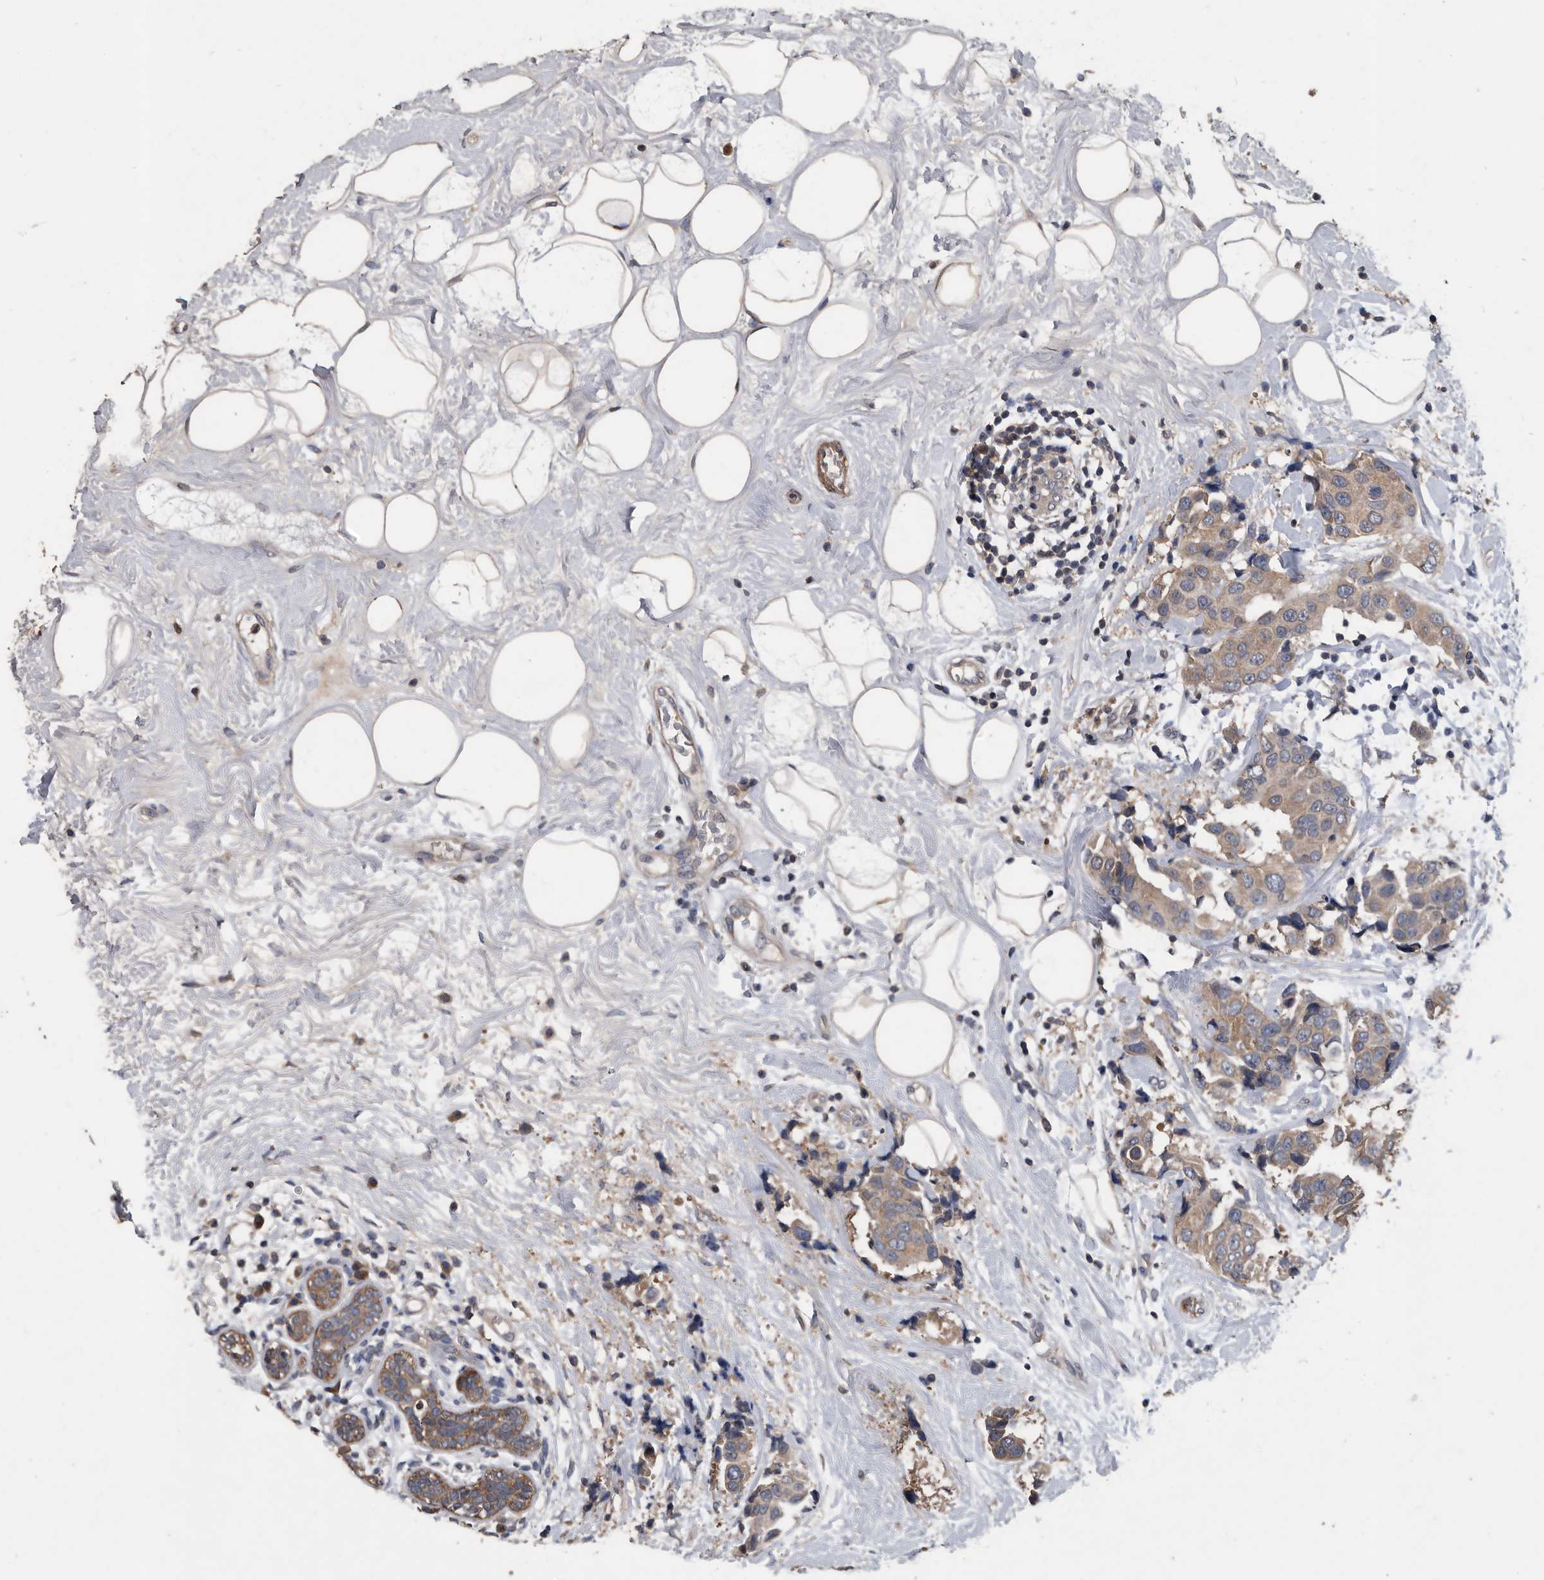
{"staining": {"intensity": "weak", "quantity": ">75%", "location": "cytoplasmic/membranous"}, "tissue": "breast cancer", "cell_type": "Tumor cells", "image_type": "cancer", "snomed": [{"axis": "morphology", "description": "Normal tissue, NOS"}, {"axis": "morphology", "description": "Duct carcinoma"}, {"axis": "topography", "description": "Breast"}], "caption": "The histopathology image displays immunohistochemical staining of intraductal carcinoma (breast). There is weak cytoplasmic/membranous staining is seen in approximately >75% of tumor cells. The staining was performed using DAB (3,3'-diaminobenzidine) to visualize the protein expression in brown, while the nuclei were stained in blue with hematoxylin (Magnification: 20x).", "gene": "NRBP1", "patient": {"sex": "female", "age": 39}}